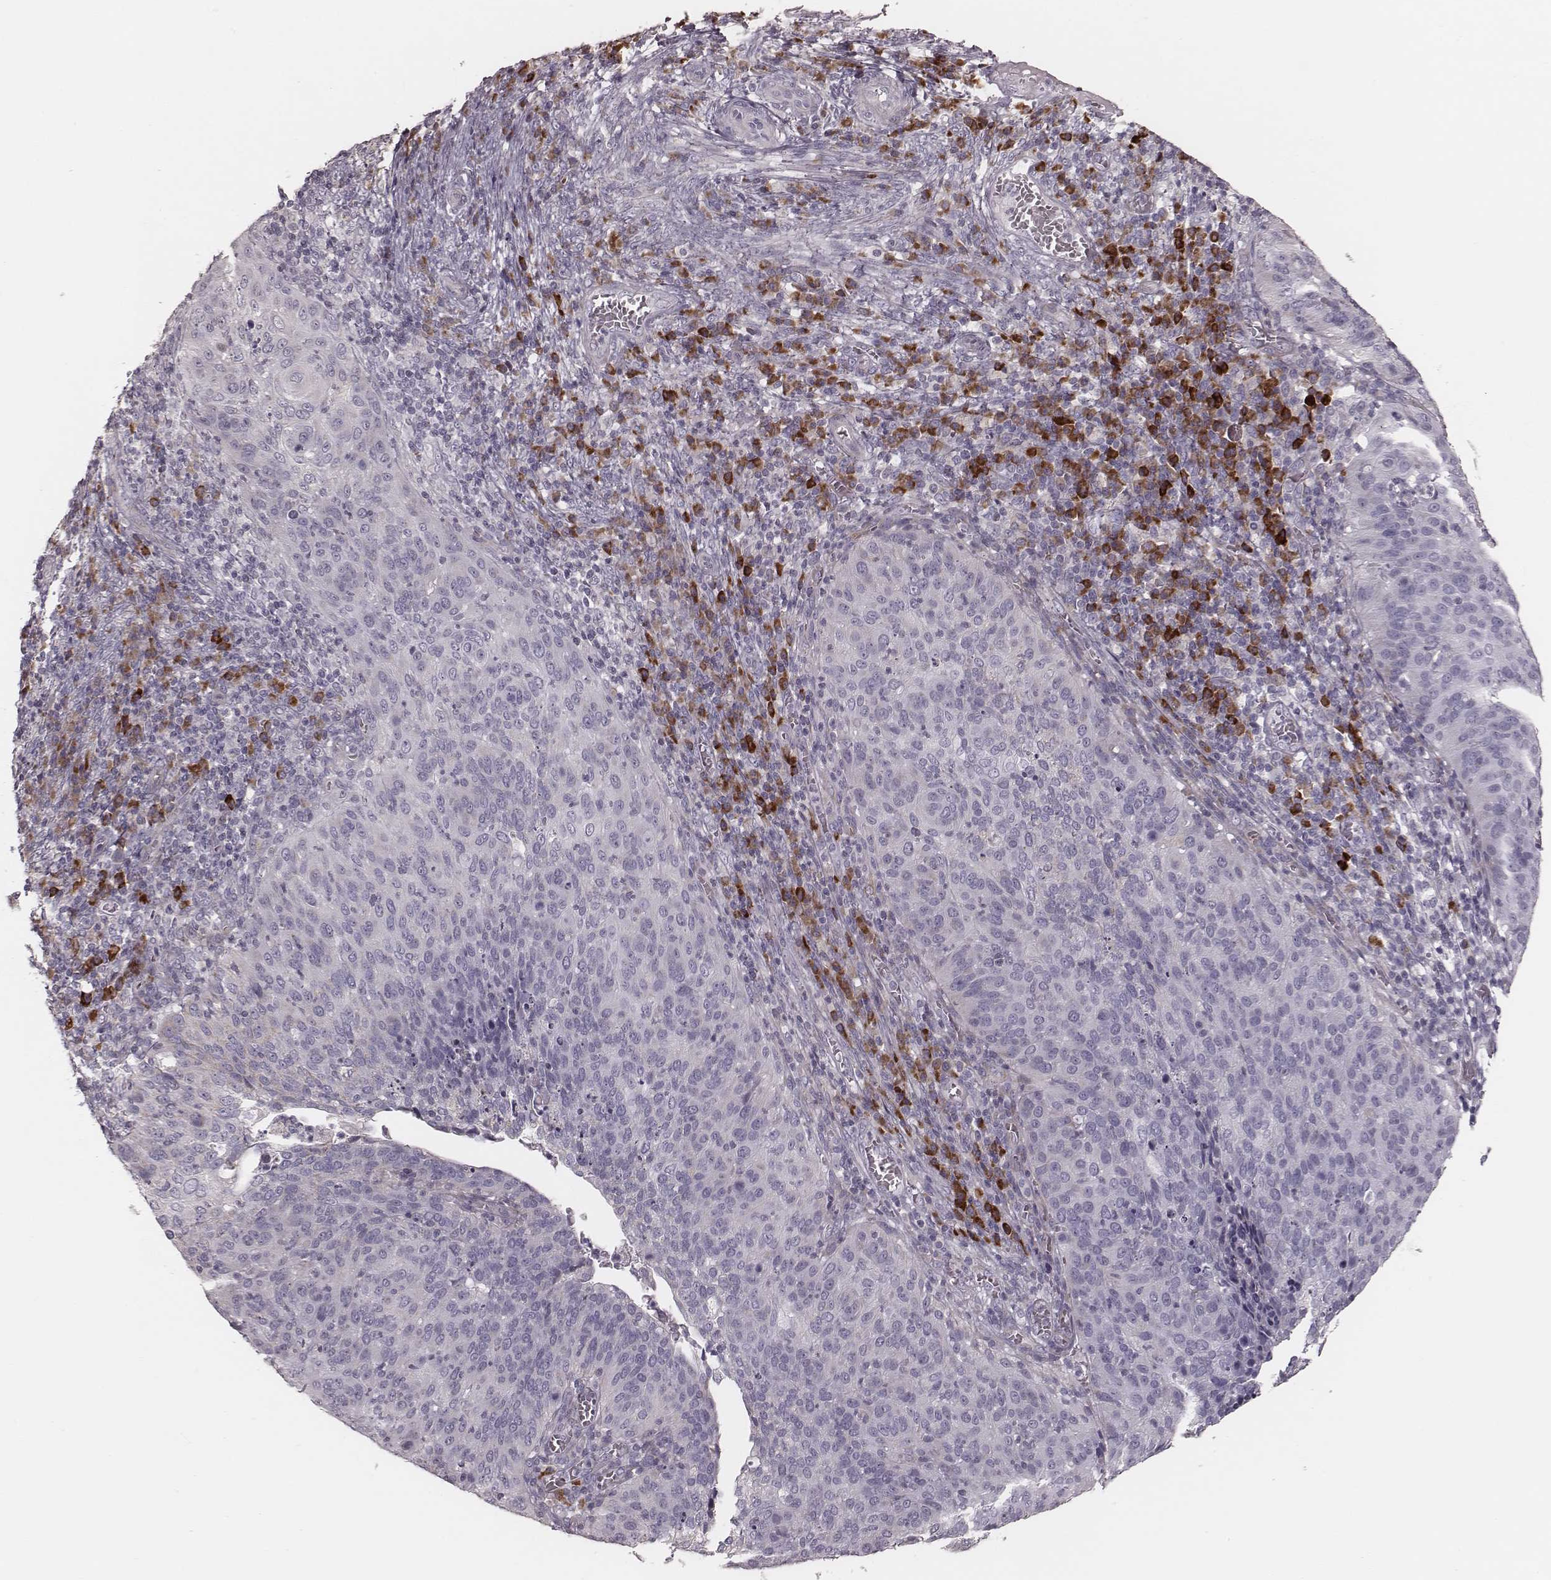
{"staining": {"intensity": "negative", "quantity": "none", "location": "none"}, "tissue": "cervical cancer", "cell_type": "Tumor cells", "image_type": "cancer", "snomed": [{"axis": "morphology", "description": "Squamous cell carcinoma, NOS"}, {"axis": "topography", "description": "Cervix"}], "caption": "There is no significant staining in tumor cells of cervical cancer.", "gene": "KIF5C", "patient": {"sex": "female", "age": 39}}